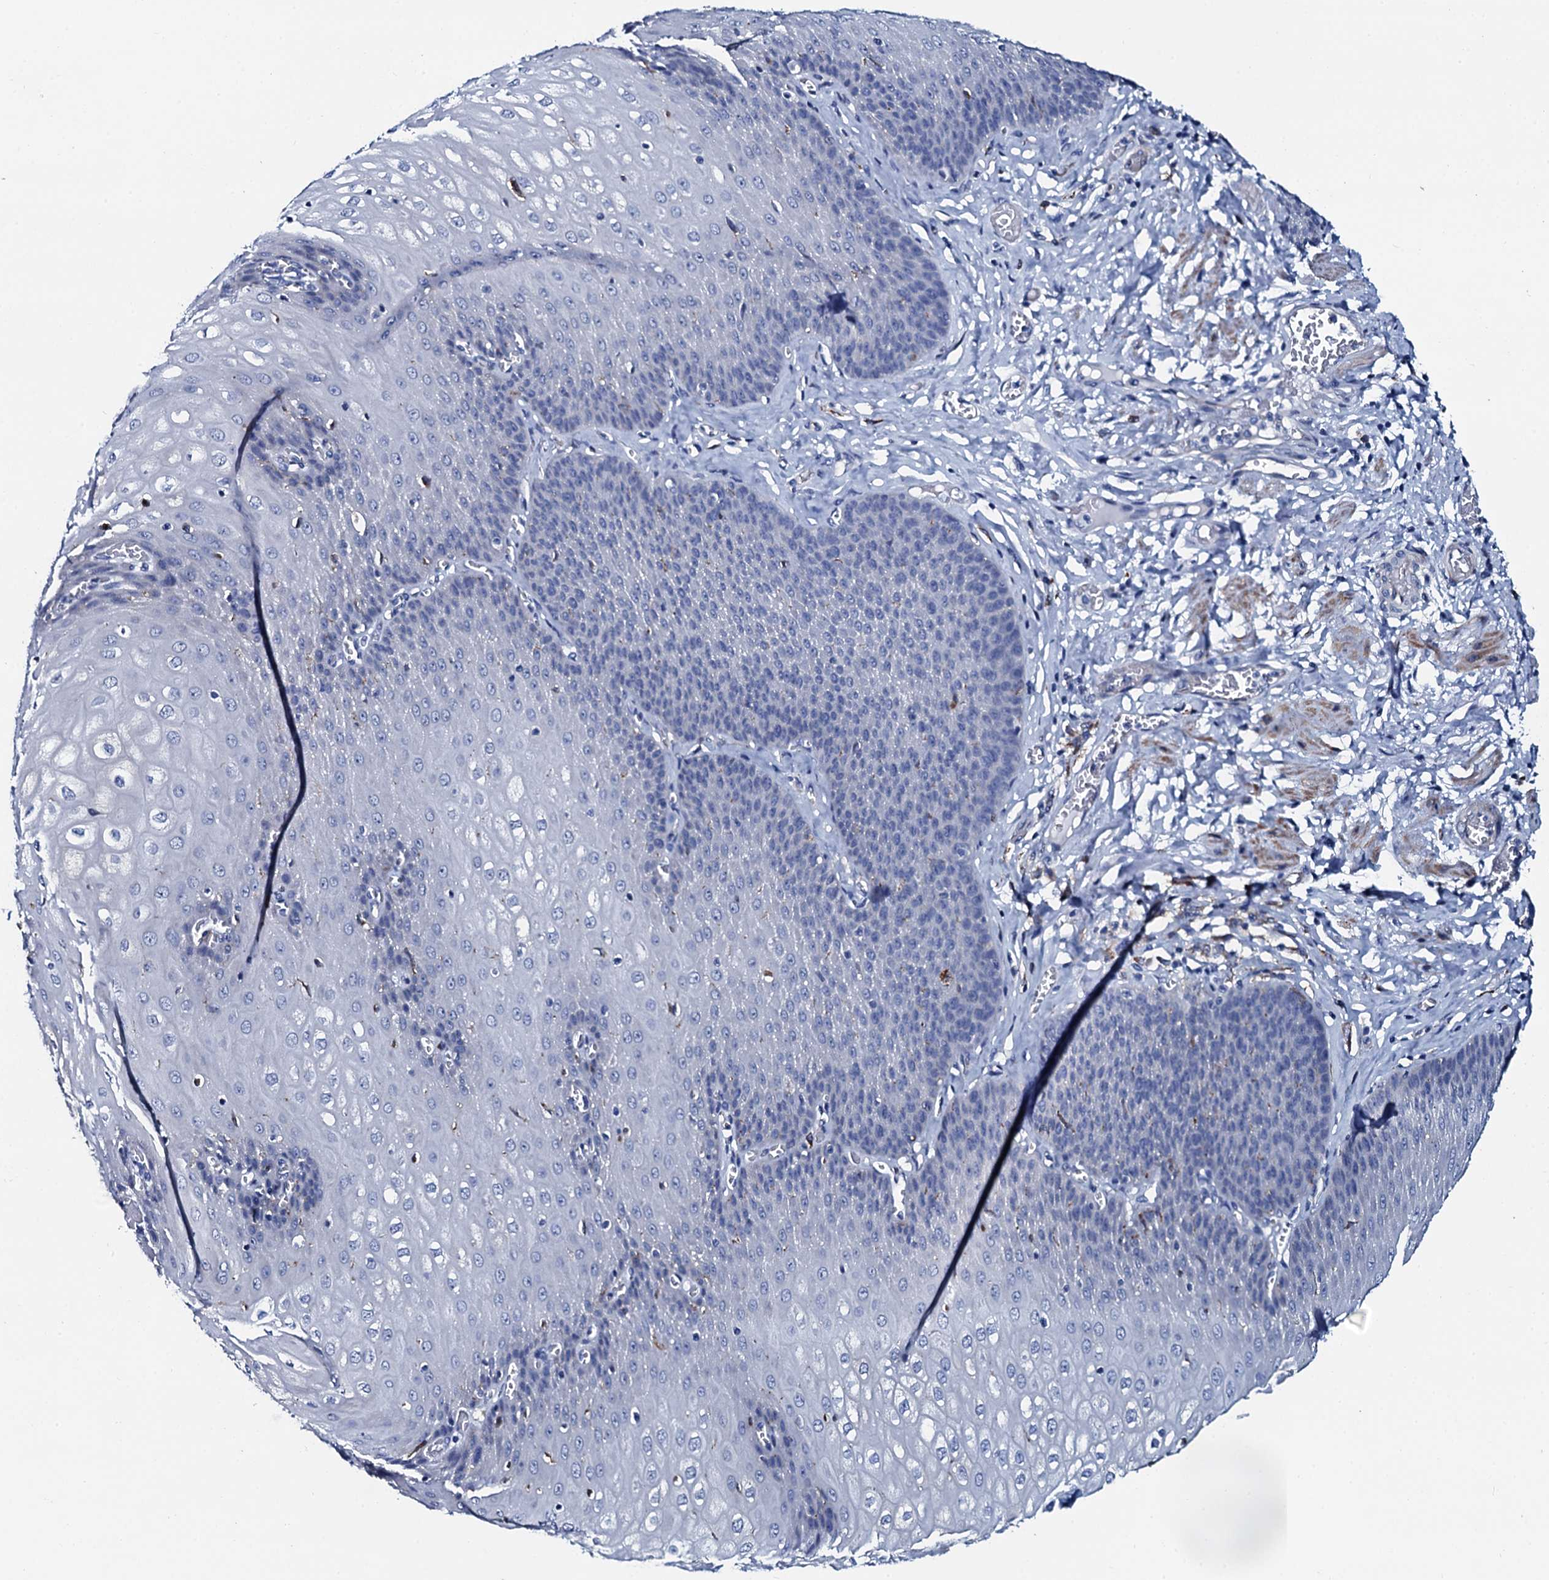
{"staining": {"intensity": "negative", "quantity": "none", "location": "none"}, "tissue": "esophagus", "cell_type": "Squamous epithelial cells", "image_type": "normal", "snomed": [{"axis": "morphology", "description": "Normal tissue, NOS"}, {"axis": "topography", "description": "Esophagus"}], "caption": "A high-resolution micrograph shows immunohistochemistry (IHC) staining of normal esophagus, which displays no significant staining in squamous epithelial cells. (Stains: DAB IHC with hematoxylin counter stain, Microscopy: brightfield microscopy at high magnification).", "gene": "GYS2", "patient": {"sex": "male", "age": 60}}